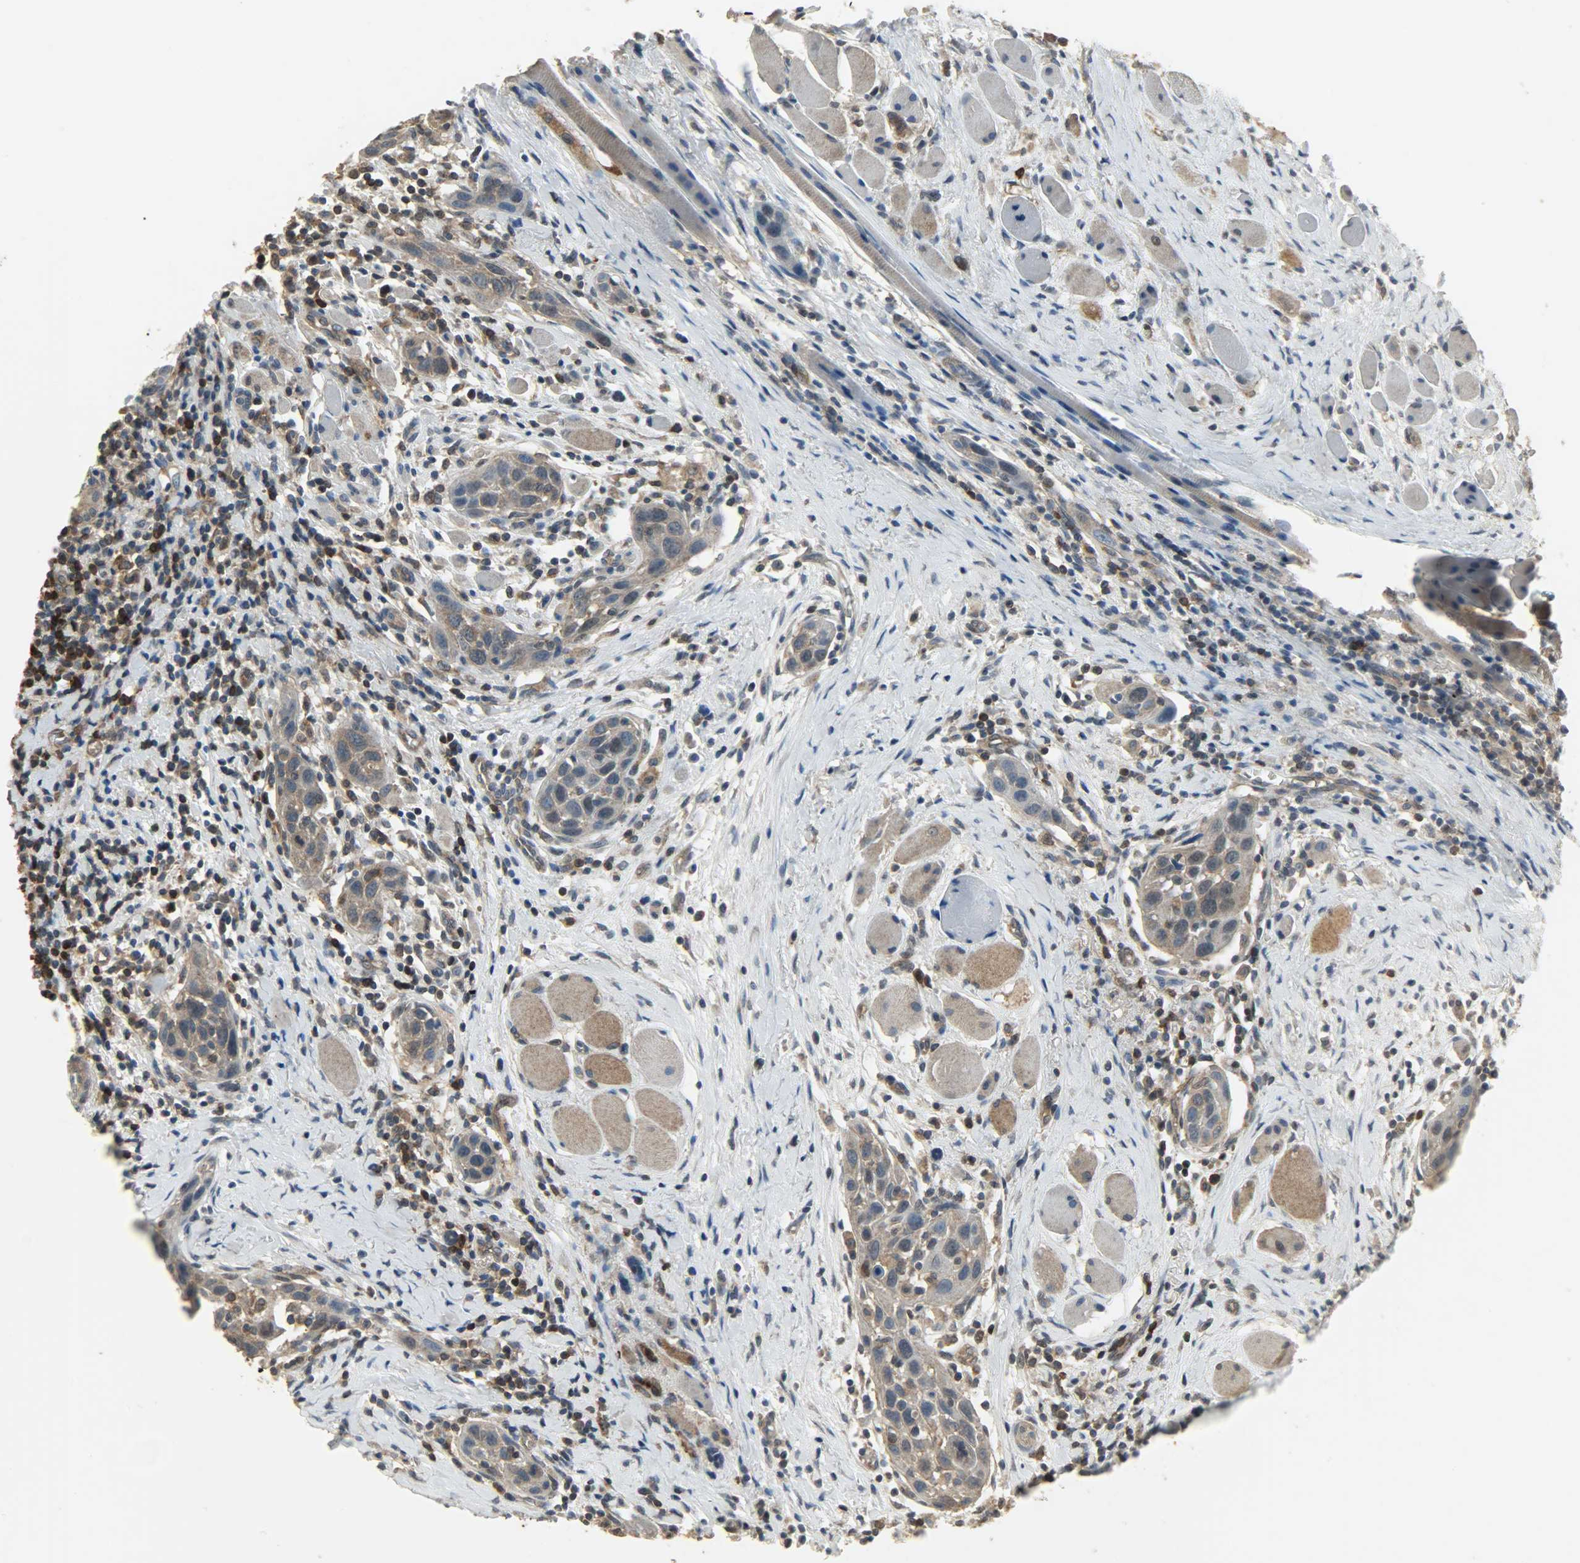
{"staining": {"intensity": "weak", "quantity": ">75%", "location": "cytoplasmic/membranous"}, "tissue": "head and neck cancer", "cell_type": "Tumor cells", "image_type": "cancer", "snomed": [{"axis": "morphology", "description": "Squamous cell carcinoma, NOS"}, {"axis": "topography", "description": "Oral tissue"}, {"axis": "topography", "description": "Head-Neck"}], "caption": "An immunohistochemistry histopathology image of neoplastic tissue is shown. Protein staining in brown highlights weak cytoplasmic/membranous positivity in head and neck cancer within tumor cells.", "gene": "LDHB", "patient": {"sex": "female", "age": 50}}